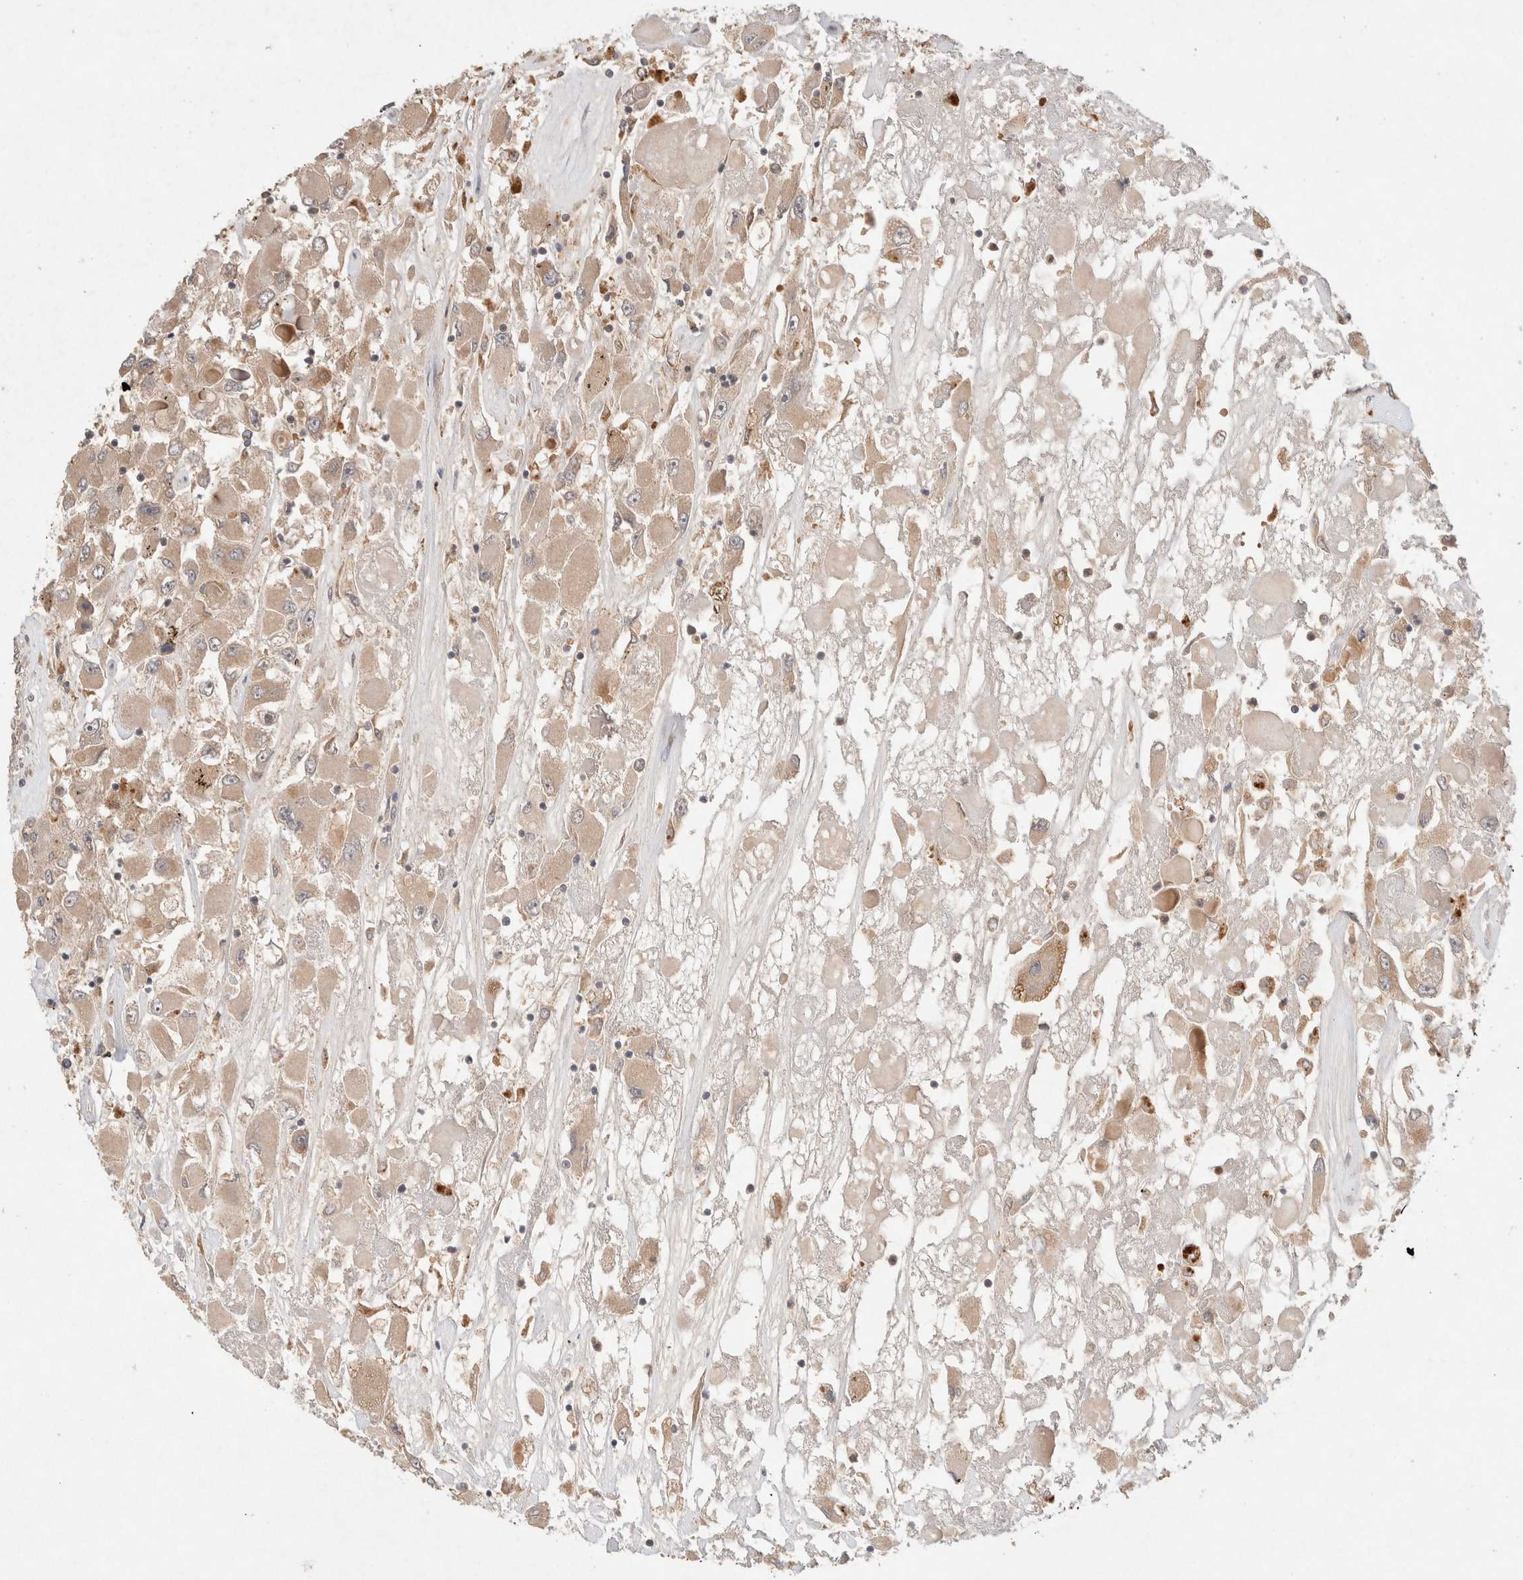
{"staining": {"intensity": "moderate", "quantity": ">75%", "location": "cytoplasmic/membranous"}, "tissue": "renal cancer", "cell_type": "Tumor cells", "image_type": "cancer", "snomed": [{"axis": "morphology", "description": "Adenocarcinoma, NOS"}, {"axis": "topography", "description": "Kidney"}], "caption": "This photomicrograph displays IHC staining of renal adenocarcinoma, with medium moderate cytoplasmic/membranous expression in about >75% of tumor cells.", "gene": "KLHL20", "patient": {"sex": "female", "age": 52}}